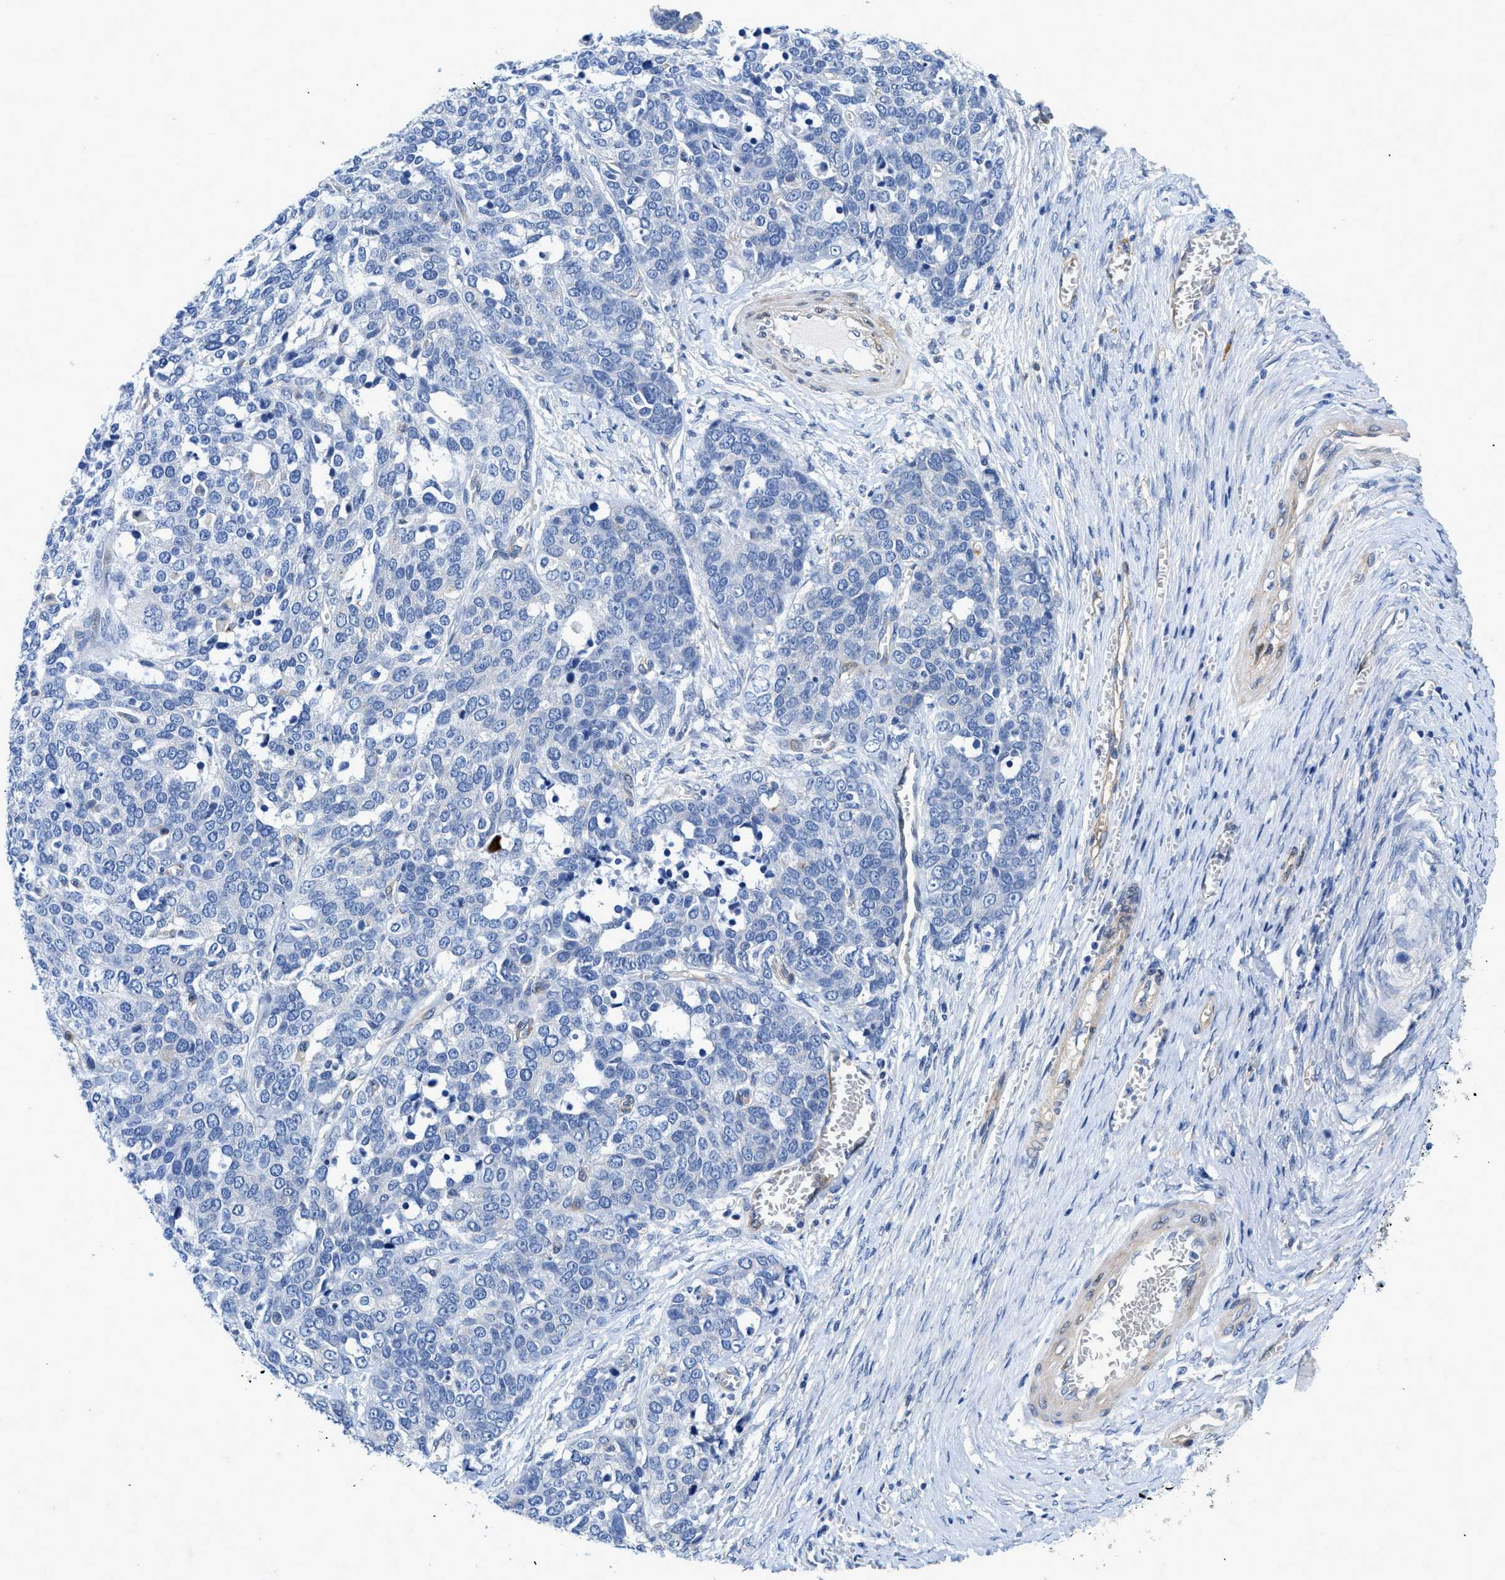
{"staining": {"intensity": "negative", "quantity": "none", "location": "none"}, "tissue": "ovarian cancer", "cell_type": "Tumor cells", "image_type": "cancer", "snomed": [{"axis": "morphology", "description": "Cystadenocarcinoma, serous, NOS"}, {"axis": "topography", "description": "Ovary"}], "caption": "This is an immunohistochemistry histopathology image of human ovarian cancer. There is no positivity in tumor cells.", "gene": "RAPH1", "patient": {"sex": "female", "age": 44}}